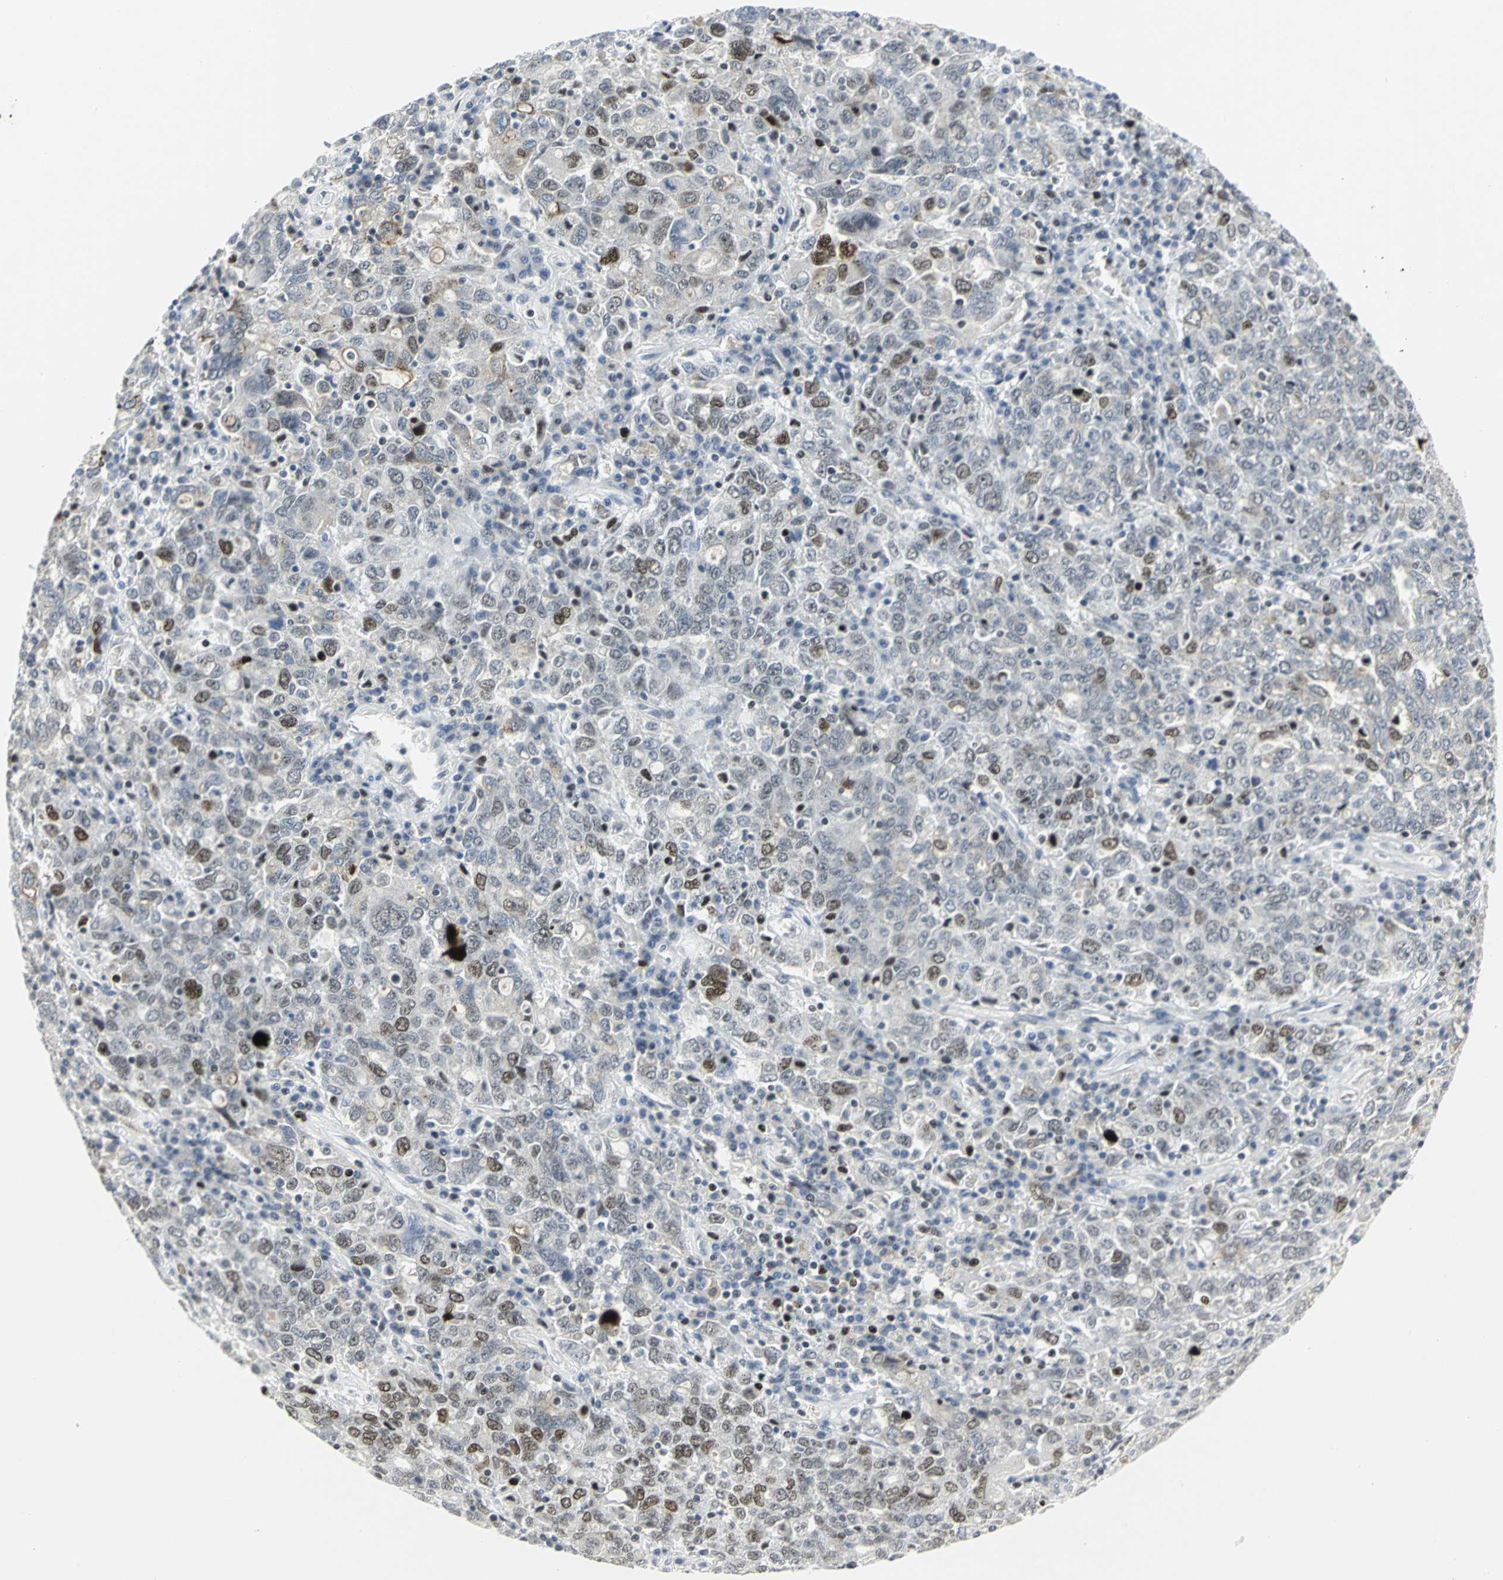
{"staining": {"intensity": "weak", "quantity": "25%-75%", "location": "nuclear"}, "tissue": "ovarian cancer", "cell_type": "Tumor cells", "image_type": "cancer", "snomed": [{"axis": "morphology", "description": "Carcinoma, endometroid"}, {"axis": "topography", "description": "Ovary"}], "caption": "About 25%-75% of tumor cells in human ovarian endometroid carcinoma display weak nuclear protein staining as visualized by brown immunohistochemical staining.", "gene": "RPA1", "patient": {"sex": "female", "age": 62}}